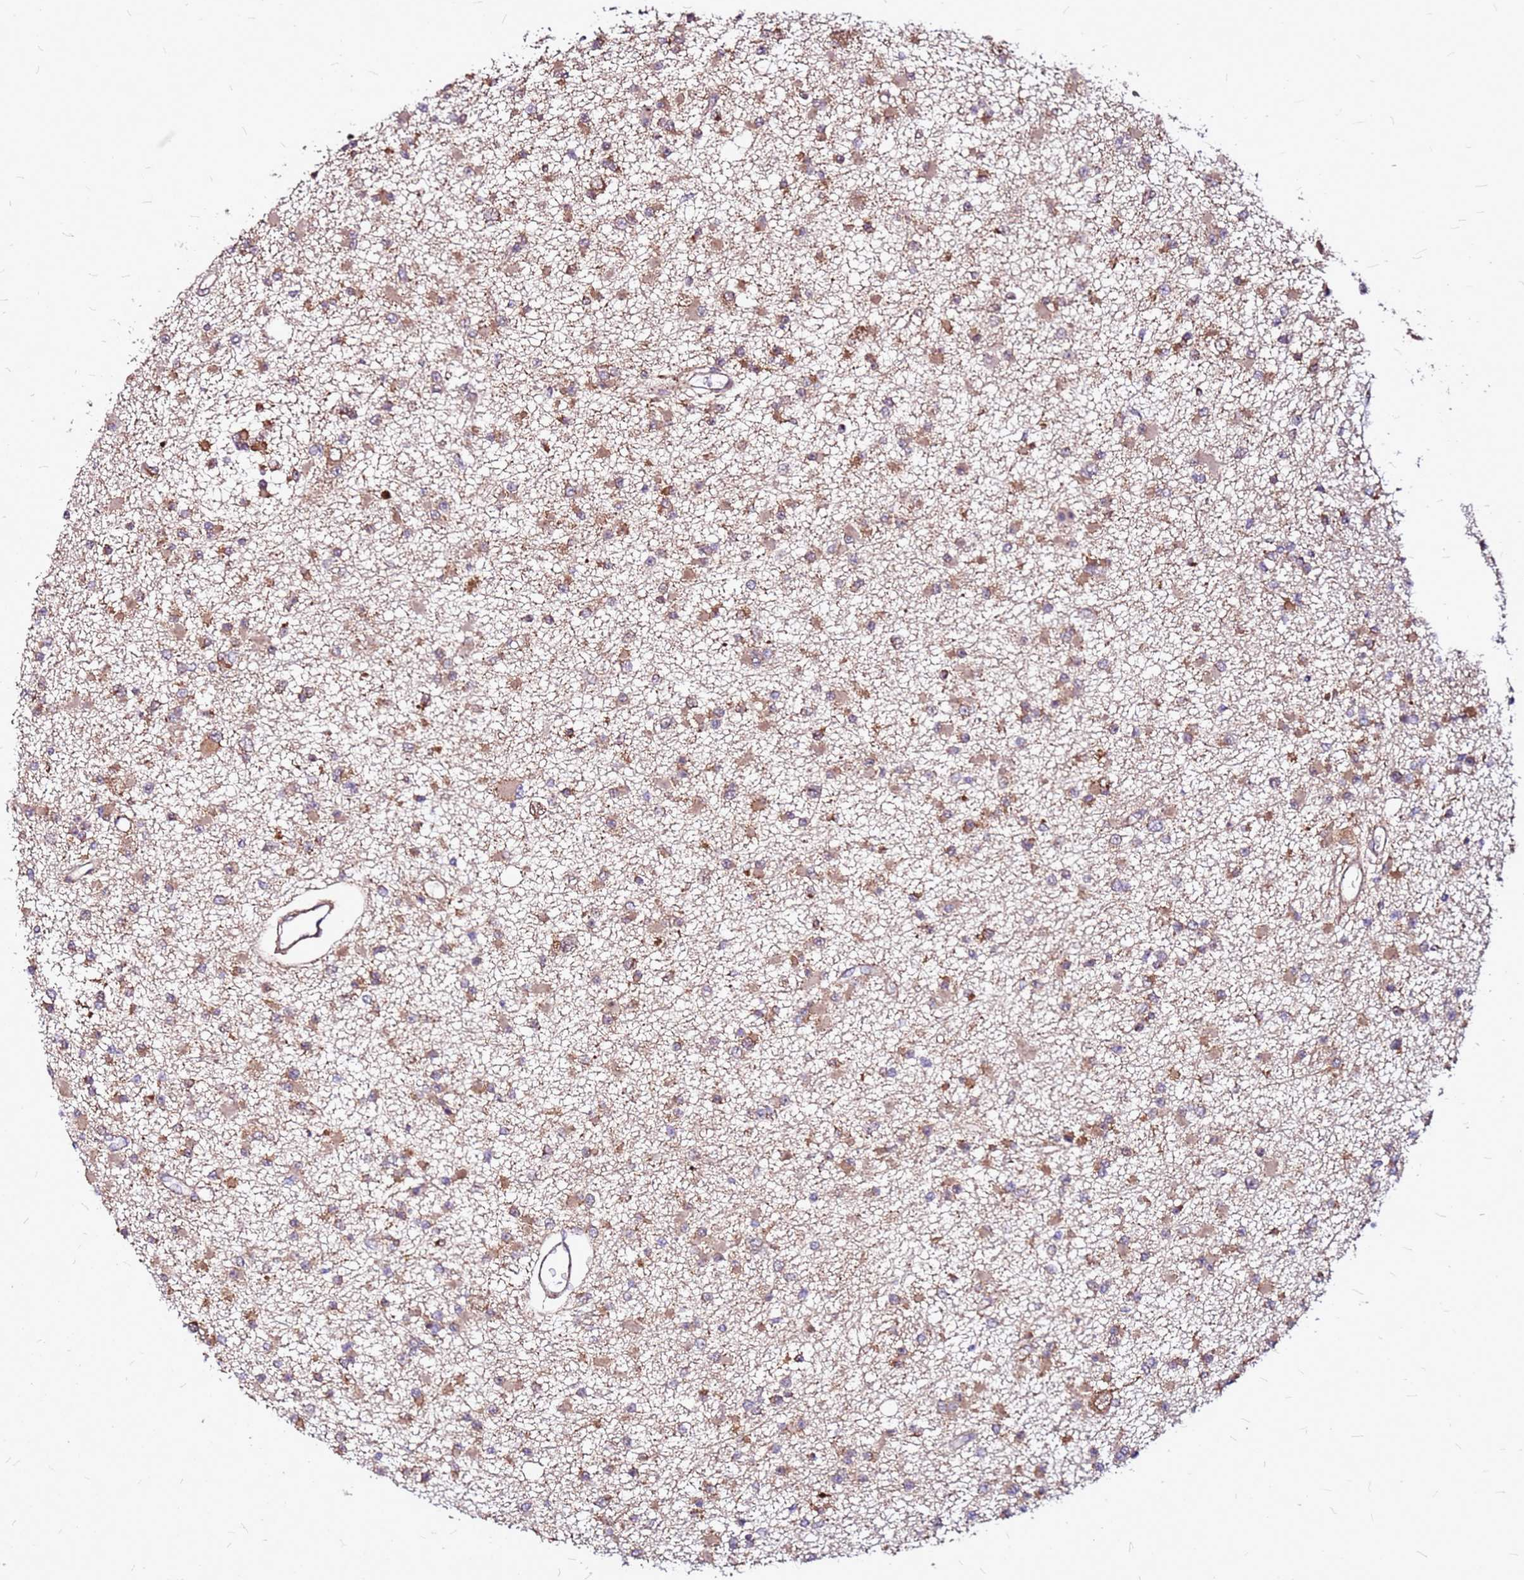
{"staining": {"intensity": "moderate", "quantity": ">75%", "location": "cytoplasmic/membranous"}, "tissue": "glioma", "cell_type": "Tumor cells", "image_type": "cancer", "snomed": [{"axis": "morphology", "description": "Glioma, malignant, Low grade"}, {"axis": "topography", "description": "Brain"}], "caption": "The immunohistochemical stain labels moderate cytoplasmic/membranous staining in tumor cells of malignant glioma (low-grade) tissue. Nuclei are stained in blue.", "gene": "OR51T1", "patient": {"sex": "female", "age": 22}}